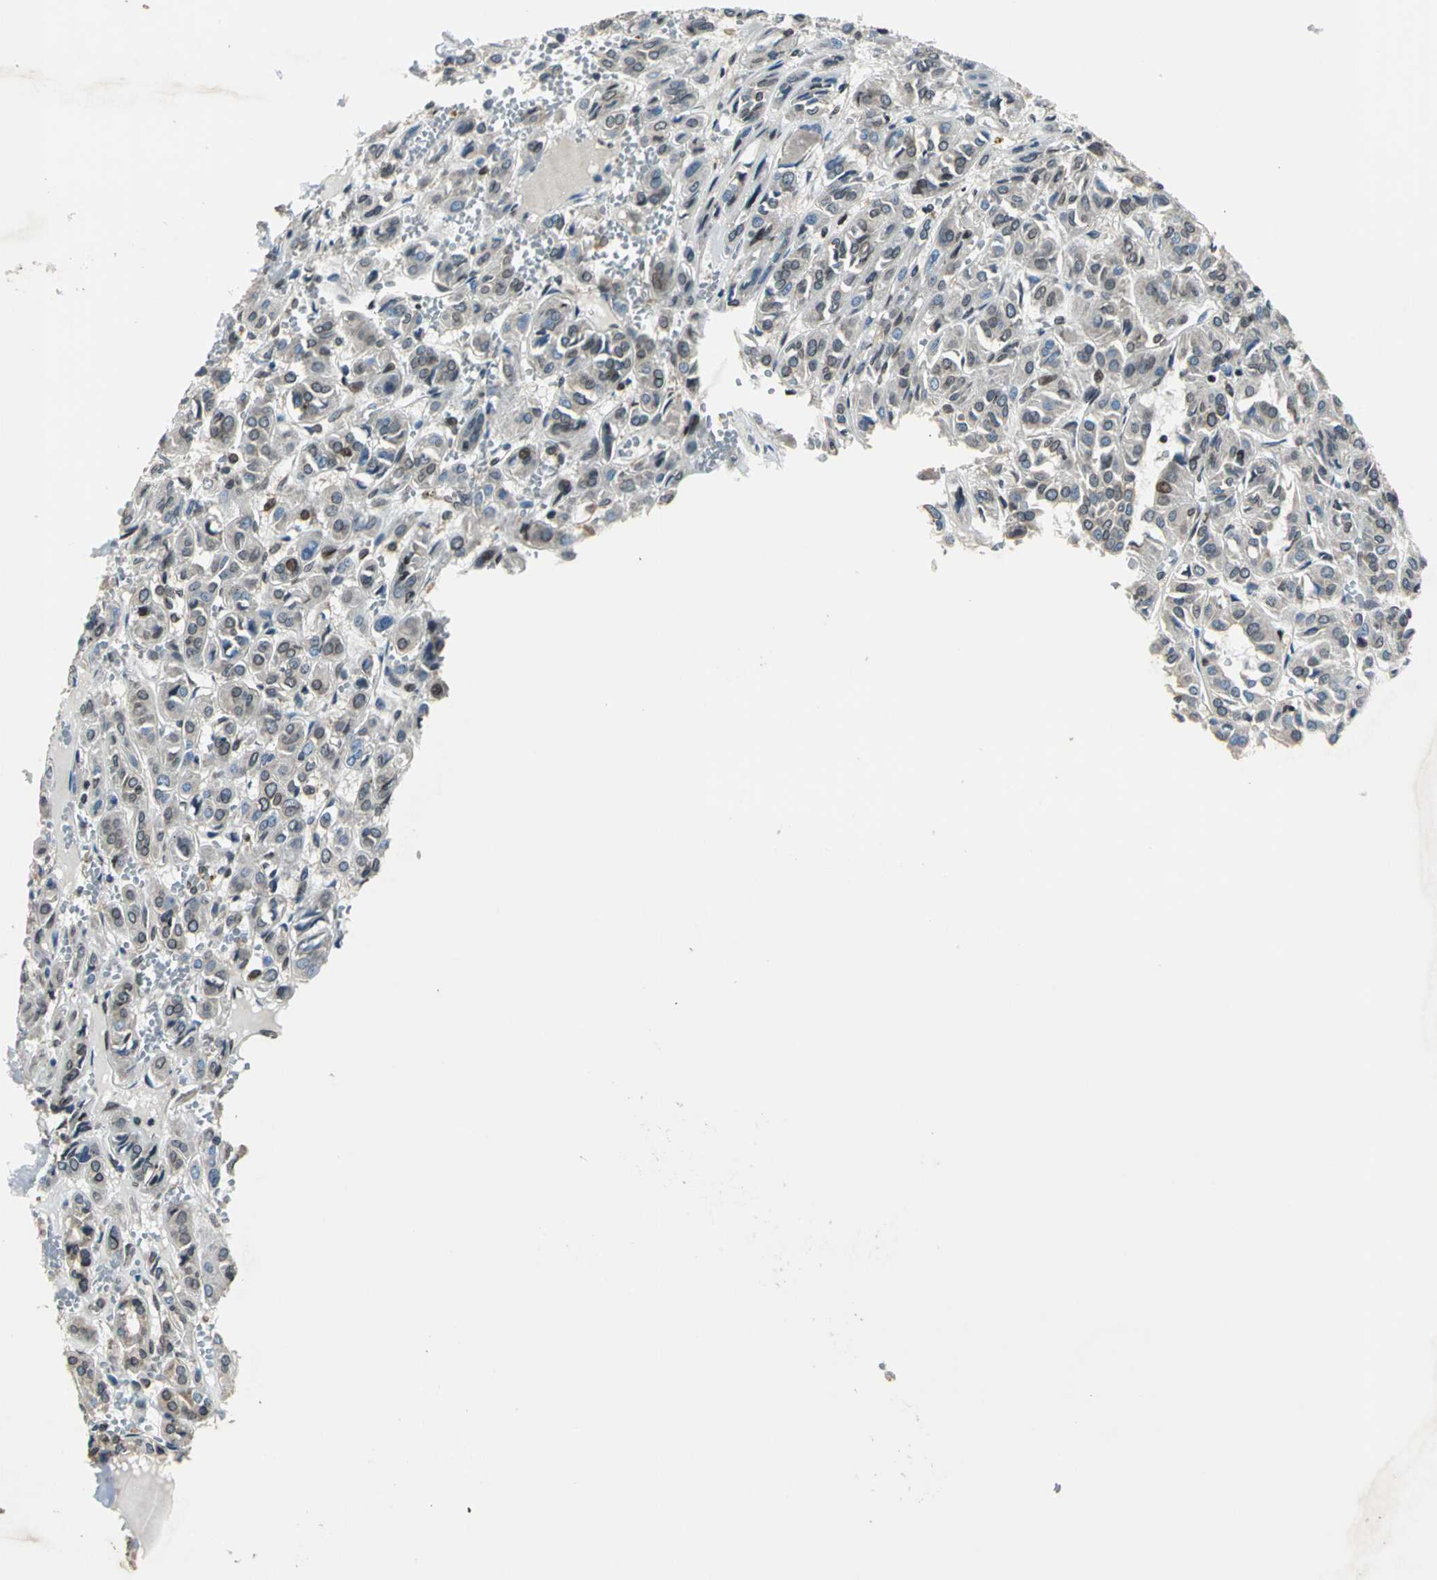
{"staining": {"intensity": "moderate", "quantity": "<25%", "location": "nuclear"}, "tissue": "thyroid cancer", "cell_type": "Tumor cells", "image_type": "cancer", "snomed": [{"axis": "morphology", "description": "Follicular adenoma carcinoma, NOS"}, {"axis": "topography", "description": "Thyroid gland"}], "caption": "The micrograph exhibits immunohistochemical staining of thyroid follicular adenoma carcinoma. There is moderate nuclear staining is appreciated in approximately <25% of tumor cells. (Stains: DAB (3,3'-diaminobenzidine) in brown, nuclei in blue, Microscopy: brightfield microscopy at high magnification).", "gene": "BRIP1", "patient": {"sex": "female", "age": 71}}